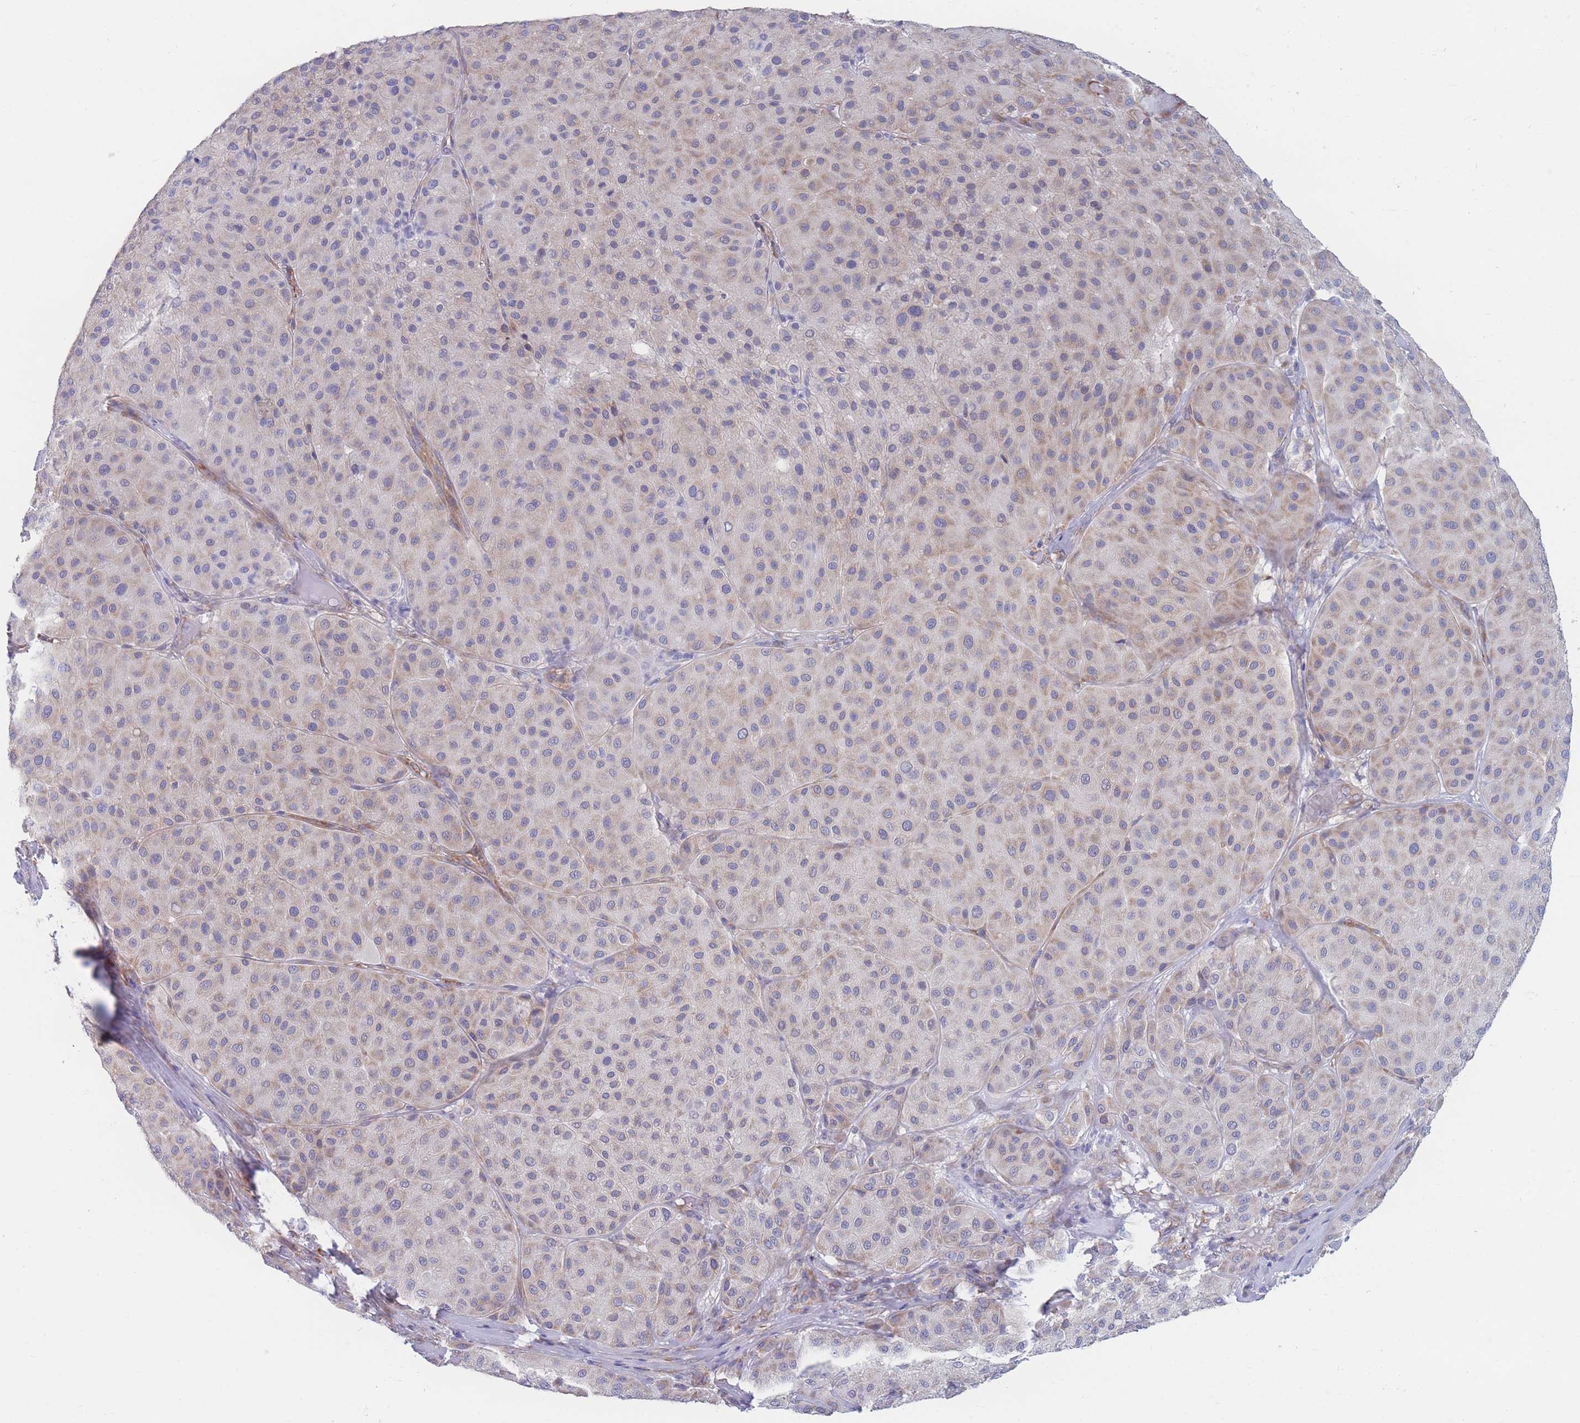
{"staining": {"intensity": "weak", "quantity": "25%-75%", "location": "cytoplasmic/membranous"}, "tissue": "melanoma", "cell_type": "Tumor cells", "image_type": "cancer", "snomed": [{"axis": "morphology", "description": "Malignant melanoma, Metastatic site"}, {"axis": "topography", "description": "Smooth muscle"}], "caption": "An immunohistochemistry (IHC) micrograph of tumor tissue is shown. Protein staining in brown shows weak cytoplasmic/membranous positivity in melanoma within tumor cells.", "gene": "RPL8", "patient": {"sex": "male", "age": 41}}